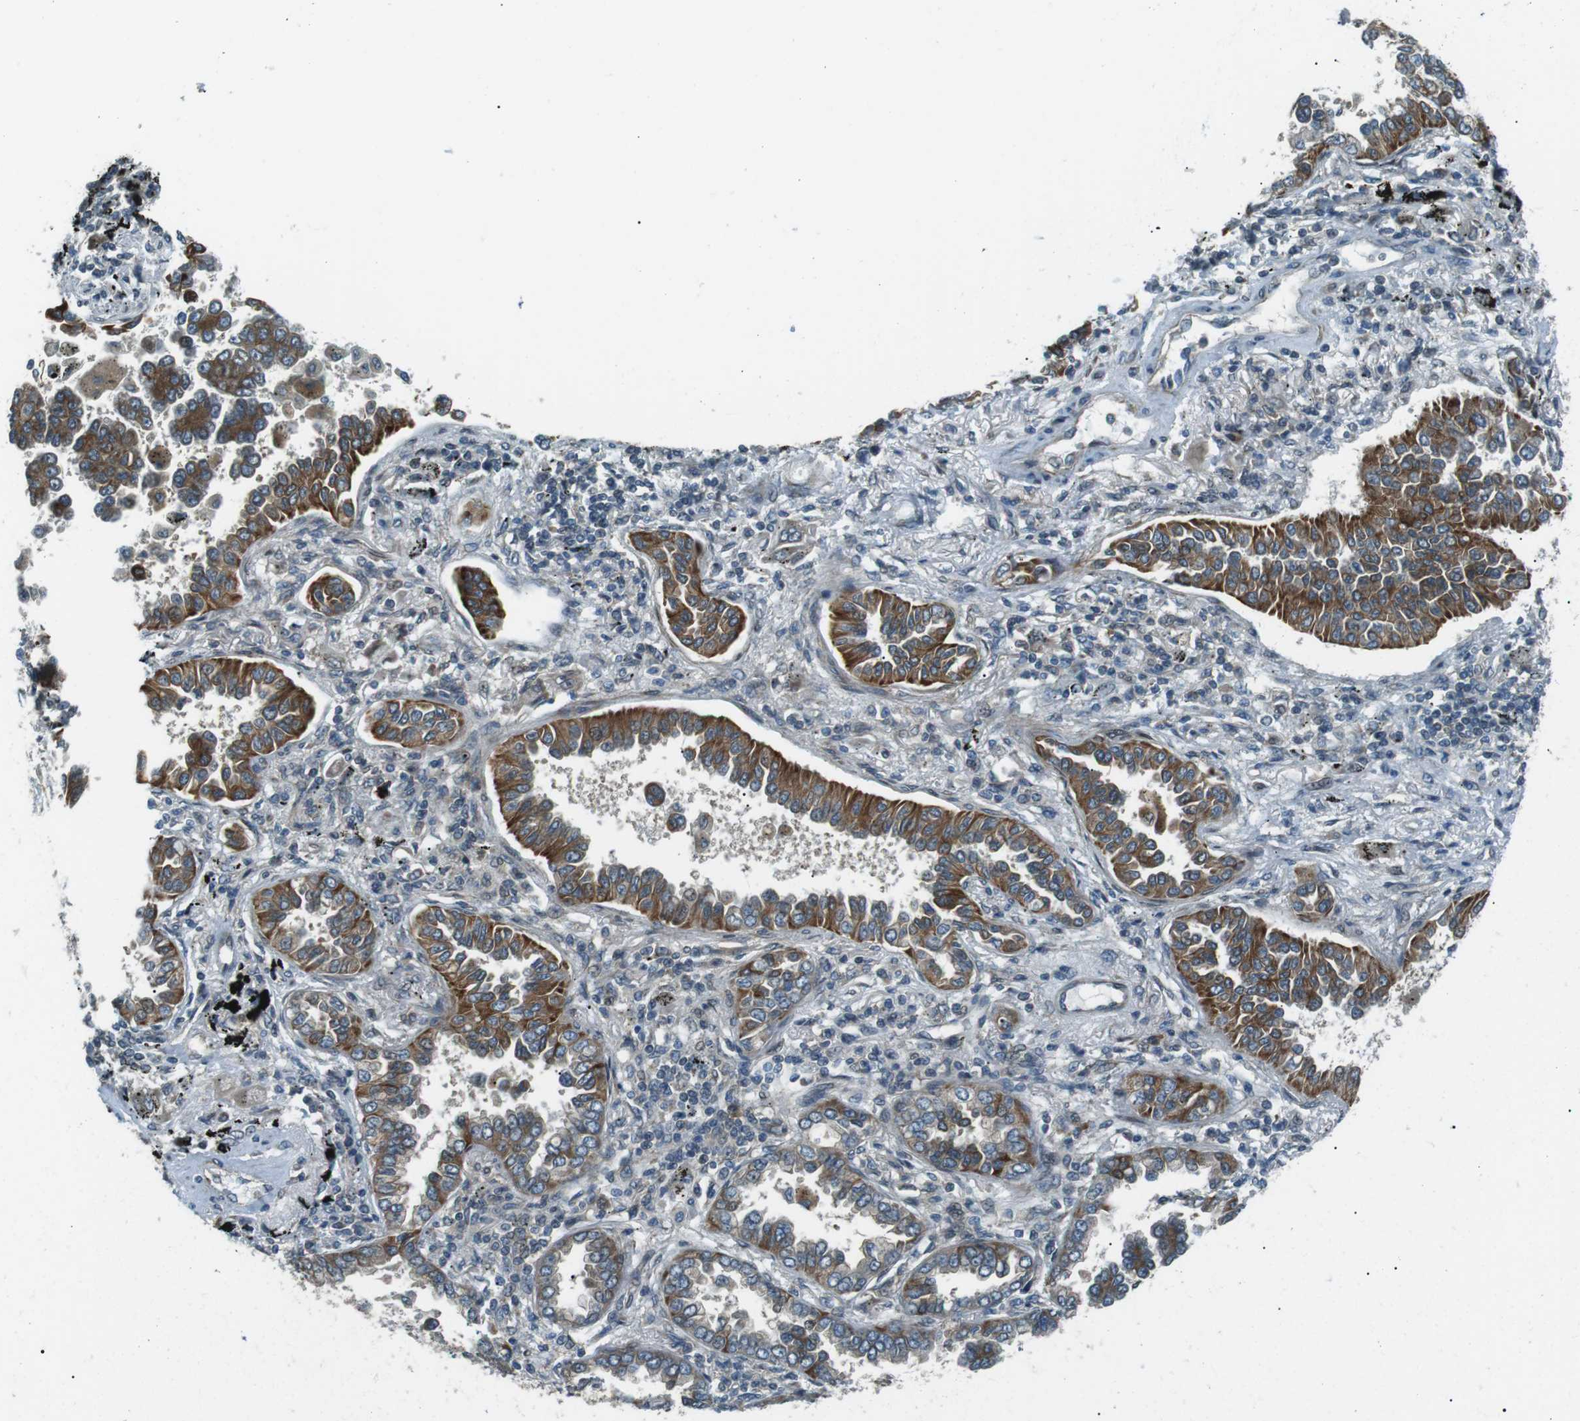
{"staining": {"intensity": "moderate", "quantity": ">75%", "location": "cytoplasmic/membranous"}, "tissue": "lung cancer", "cell_type": "Tumor cells", "image_type": "cancer", "snomed": [{"axis": "morphology", "description": "Normal tissue, NOS"}, {"axis": "morphology", "description": "Adenocarcinoma, NOS"}, {"axis": "topography", "description": "Lung"}], "caption": "This is an image of IHC staining of lung cancer (adenocarcinoma), which shows moderate staining in the cytoplasmic/membranous of tumor cells.", "gene": "TMEM74", "patient": {"sex": "male", "age": 59}}